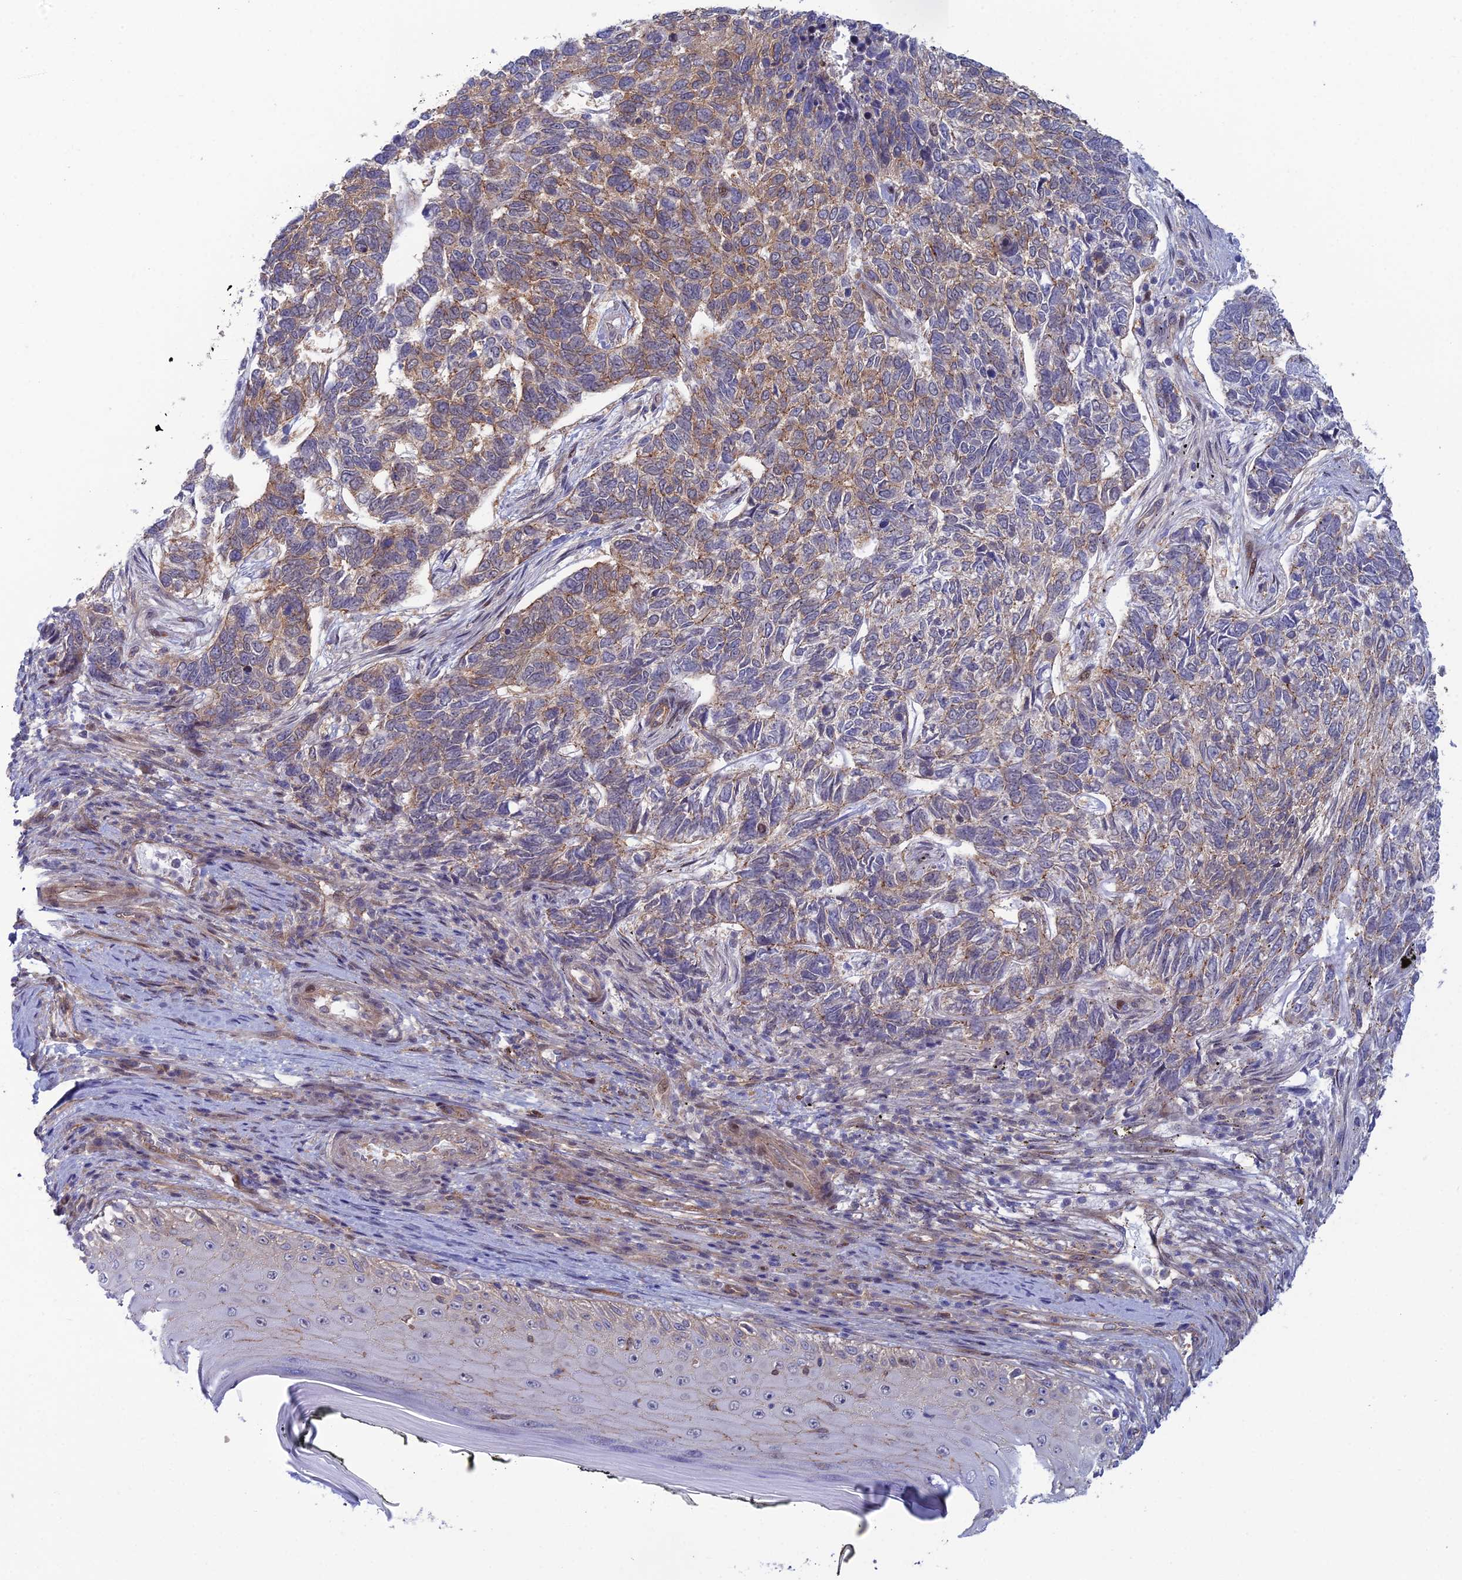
{"staining": {"intensity": "moderate", "quantity": "<25%", "location": "cytoplasmic/membranous,nuclear"}, "tissue": "skin cancer", "cell_type": "Tumor cells", "image_type": "cancer", "snomed": [{"axis": "morphology", "description": "Basal cell carcinoma"}, {"axis": "topography", "description": "Skin"}], "caption": "IHC staining of skin cancer (basal cell carcinoma), which demonstrates low levels of moderate cytoplasmic/membranous and nuclear staining in about <25% of tumor cells indicating moderate cytoplasmic/membranous and nuclear protein positivity. The staining was performed using DAB (brown) for protein detection and nuclei were counterstained in hematoxylin (blue).", "gene": "ABHD1", "patient": {"sex": "female", "age": 65}}